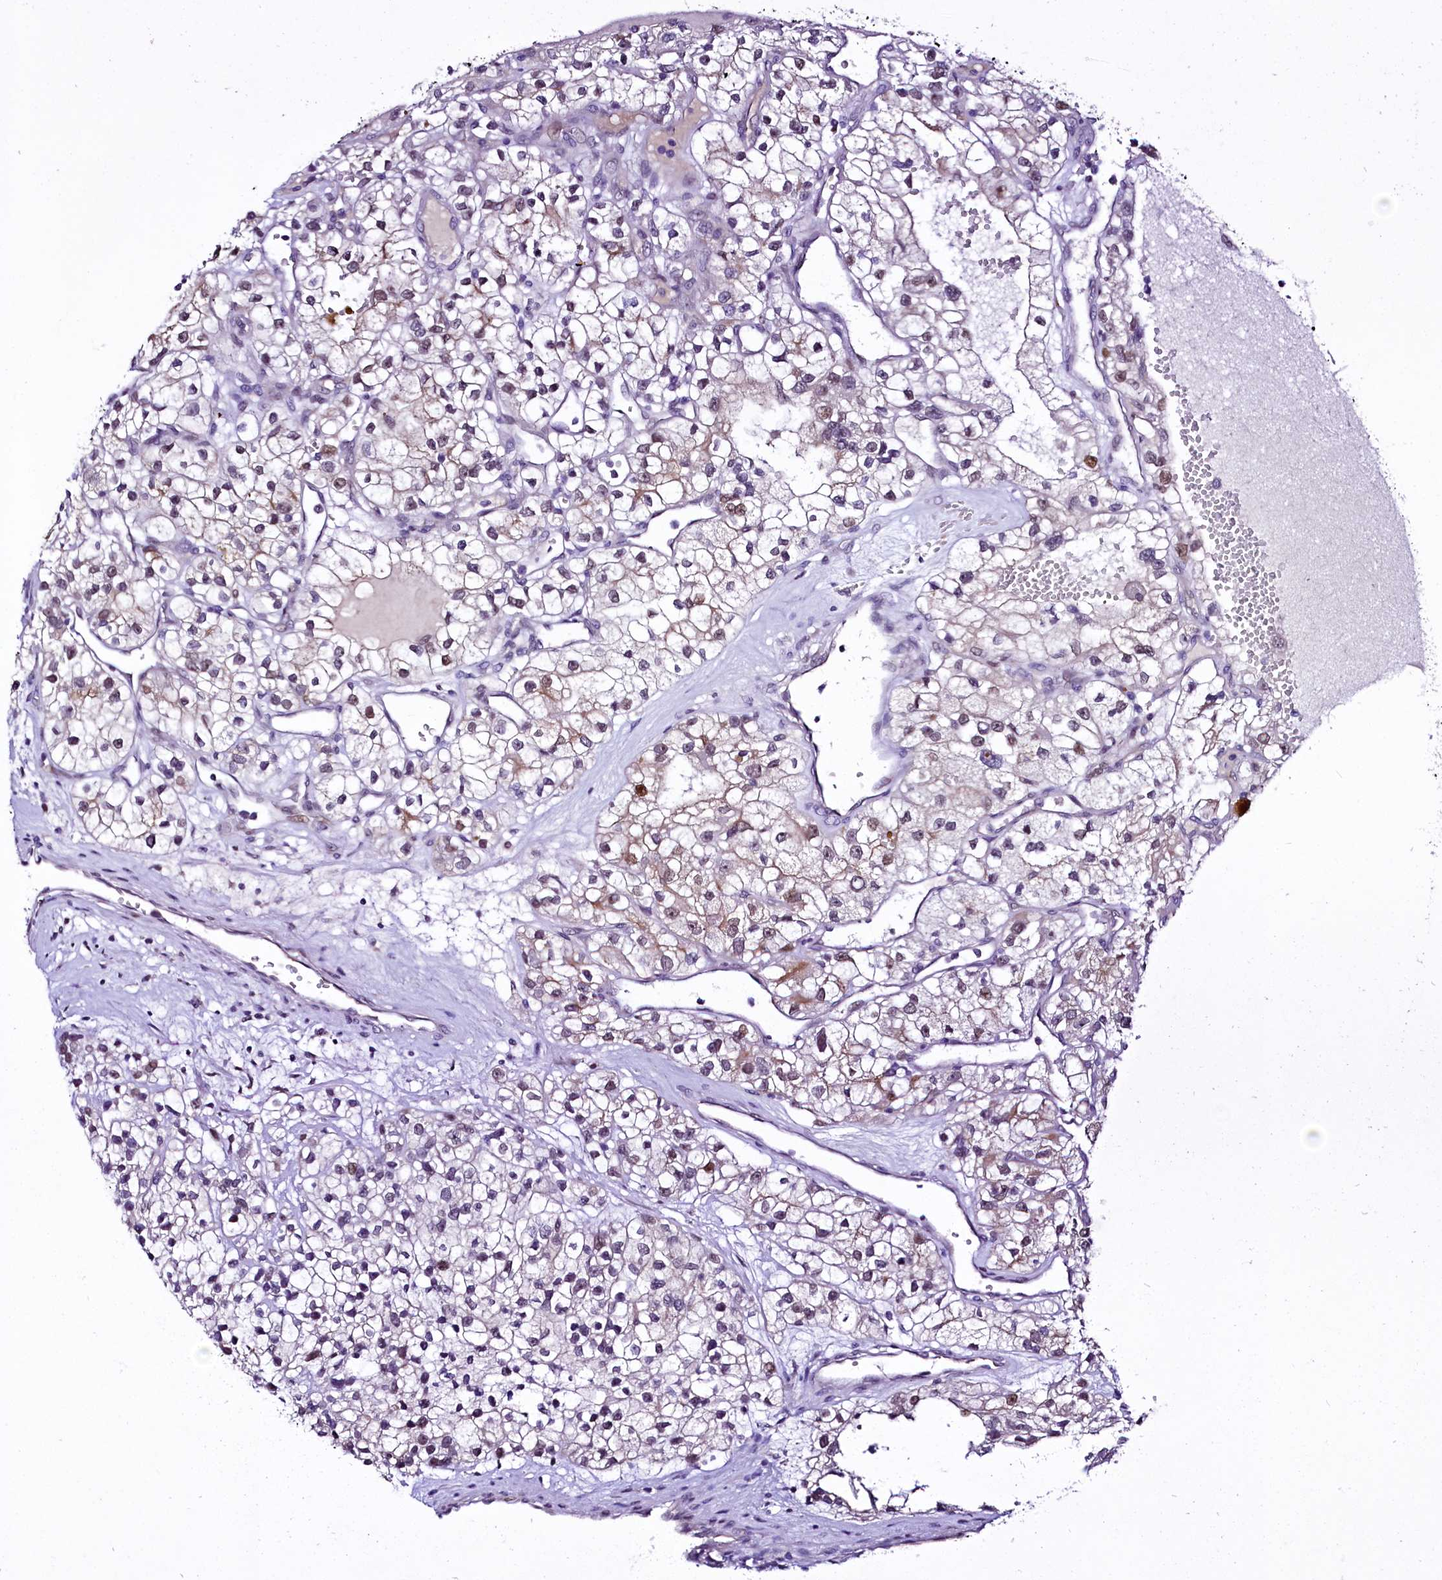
{"staining": {"intensity": "moderate", "quantity": "<25%", "location": "nuclear"}, "tissue": "renal cancer", "cell_type": "Tumor cells", "image_type": "cancer", "snomed": [{"axis": "morphology", "description": "Adenocarcinoma, NOS"}, {"axis": "topography", "description": "Kidney"}], "caption": "A brown stain highlights moderate nuclear staining of a protein in human renal cancer tumor cells. The staining is performed using DAB brown chromogen to label protein expression. The nuclei are counter-stained blue using hematoxylin.", "gene": "LEUTX", "patient": {"sex": "female", "age": 57}}